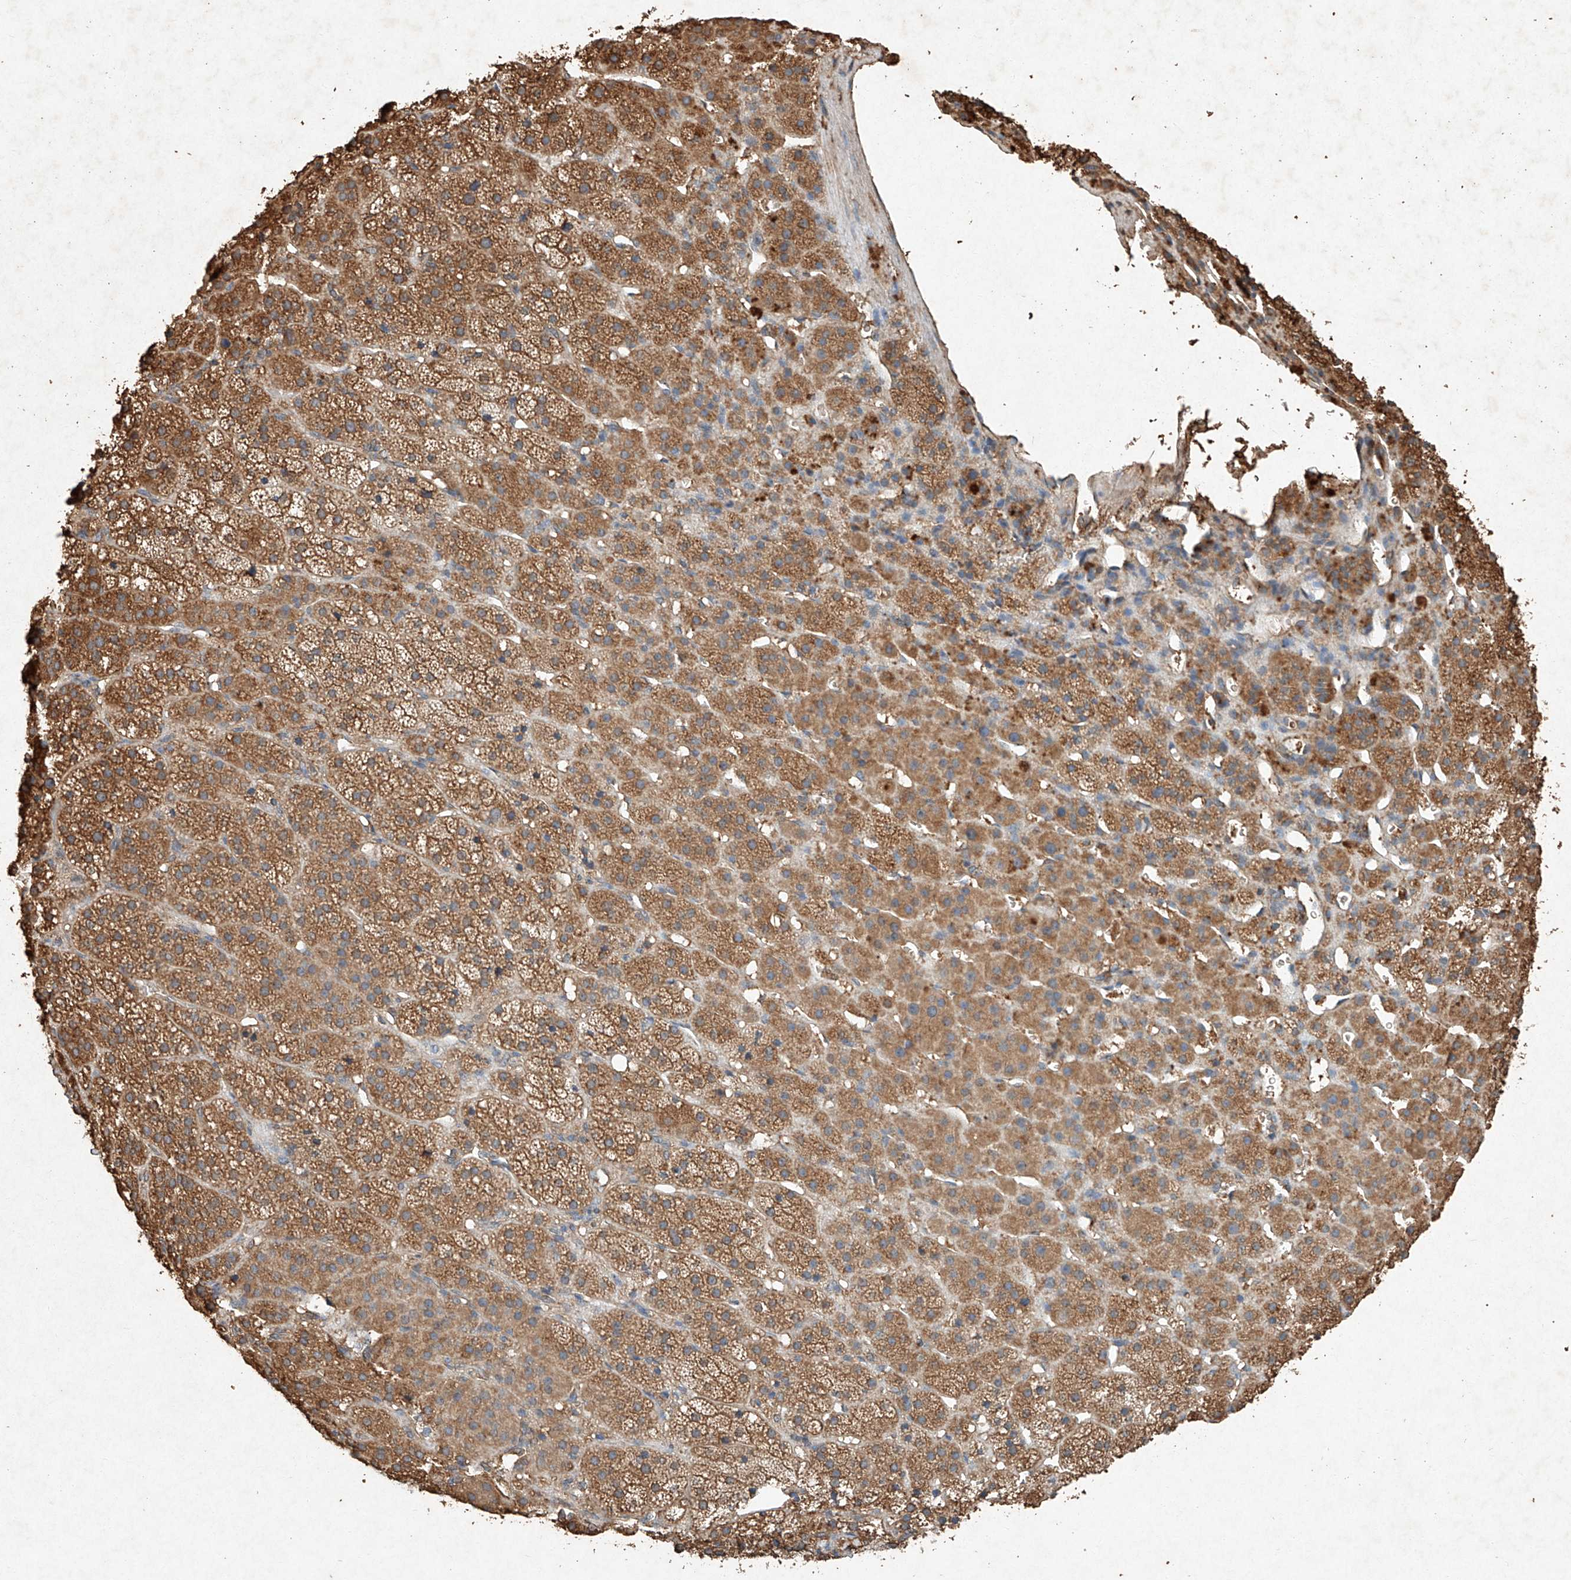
{"staining": {"intensity": "moderate", "quantity": ">75%", "location": "cytoplasmic/membranous"}, "tissue": "adrenal gland", "cell_type": "Glandular cells", "image_type": "normal", "snomed": [{"axis": "morphology", "description": "Normal tissue, NOS"}, {"axis": "topography", "description": "Adrenal gland"}], "caption": "A photomicrograph showing moderate cytoplasmic/membranous expression in approximately >75% of glandular cells in unremarkable adrenal gland, as visualized by brown immunohistochemical staining.", "gene": "STK3", "patient": {"sex": "female", "age": 57}}